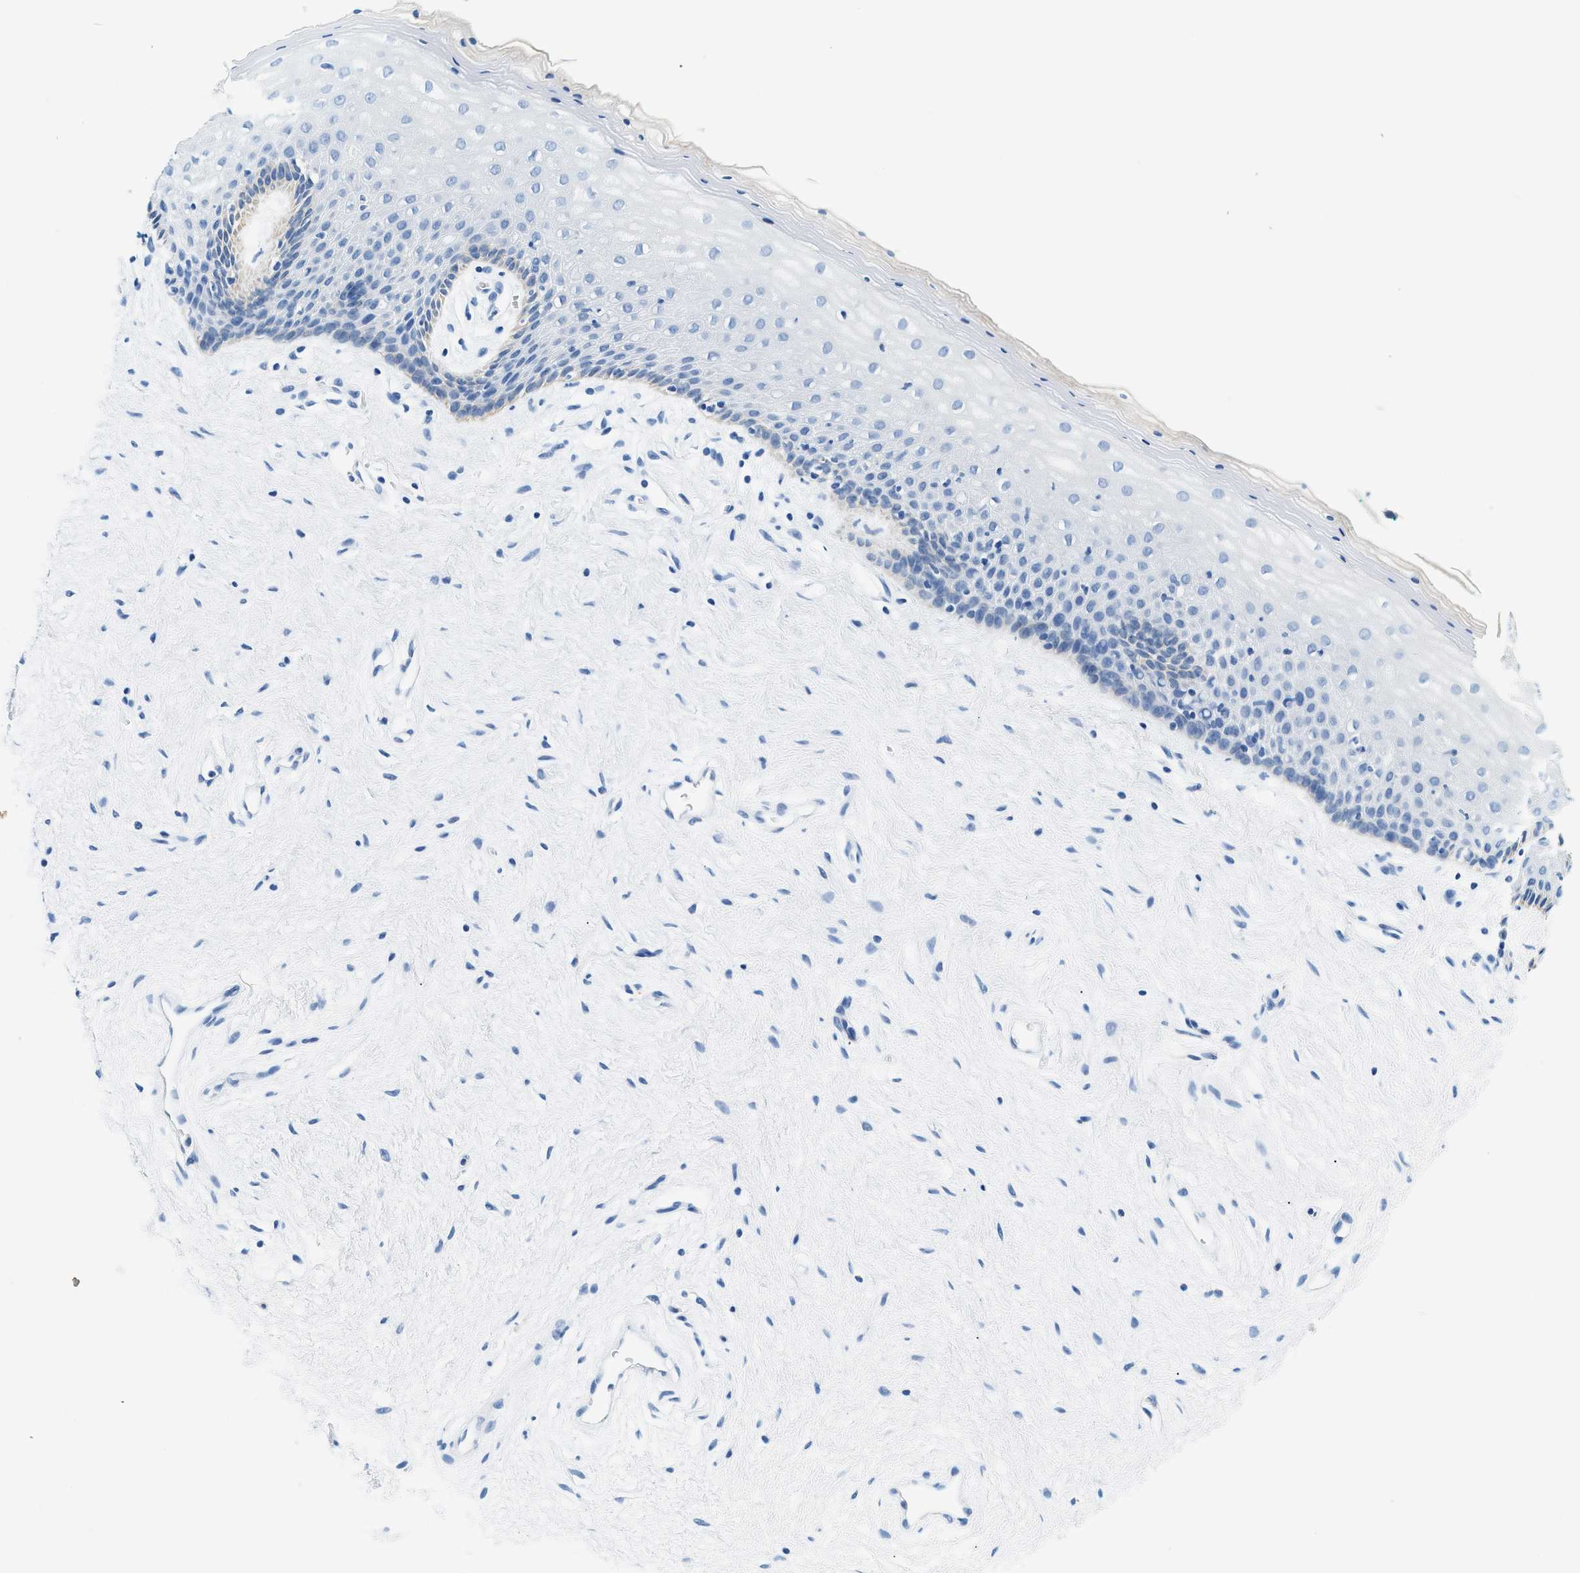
{"staining": {"intensity": "negative", "quantity": "none", "location": "none"}, "tissue": "vagina", "cell_type": "Squamous epithelial cells", "image_type": "normal", "snomed": [{"axis": "morphology", "description": "Normal tissue, NOS"}, {"axis": "topography", "description": "Vagina"}], "caption": "Squamous epithelial cells show no significant staining in benign vagina.", "gene": "STXBP2", "patient": {"sex": "female", "age": 44}}